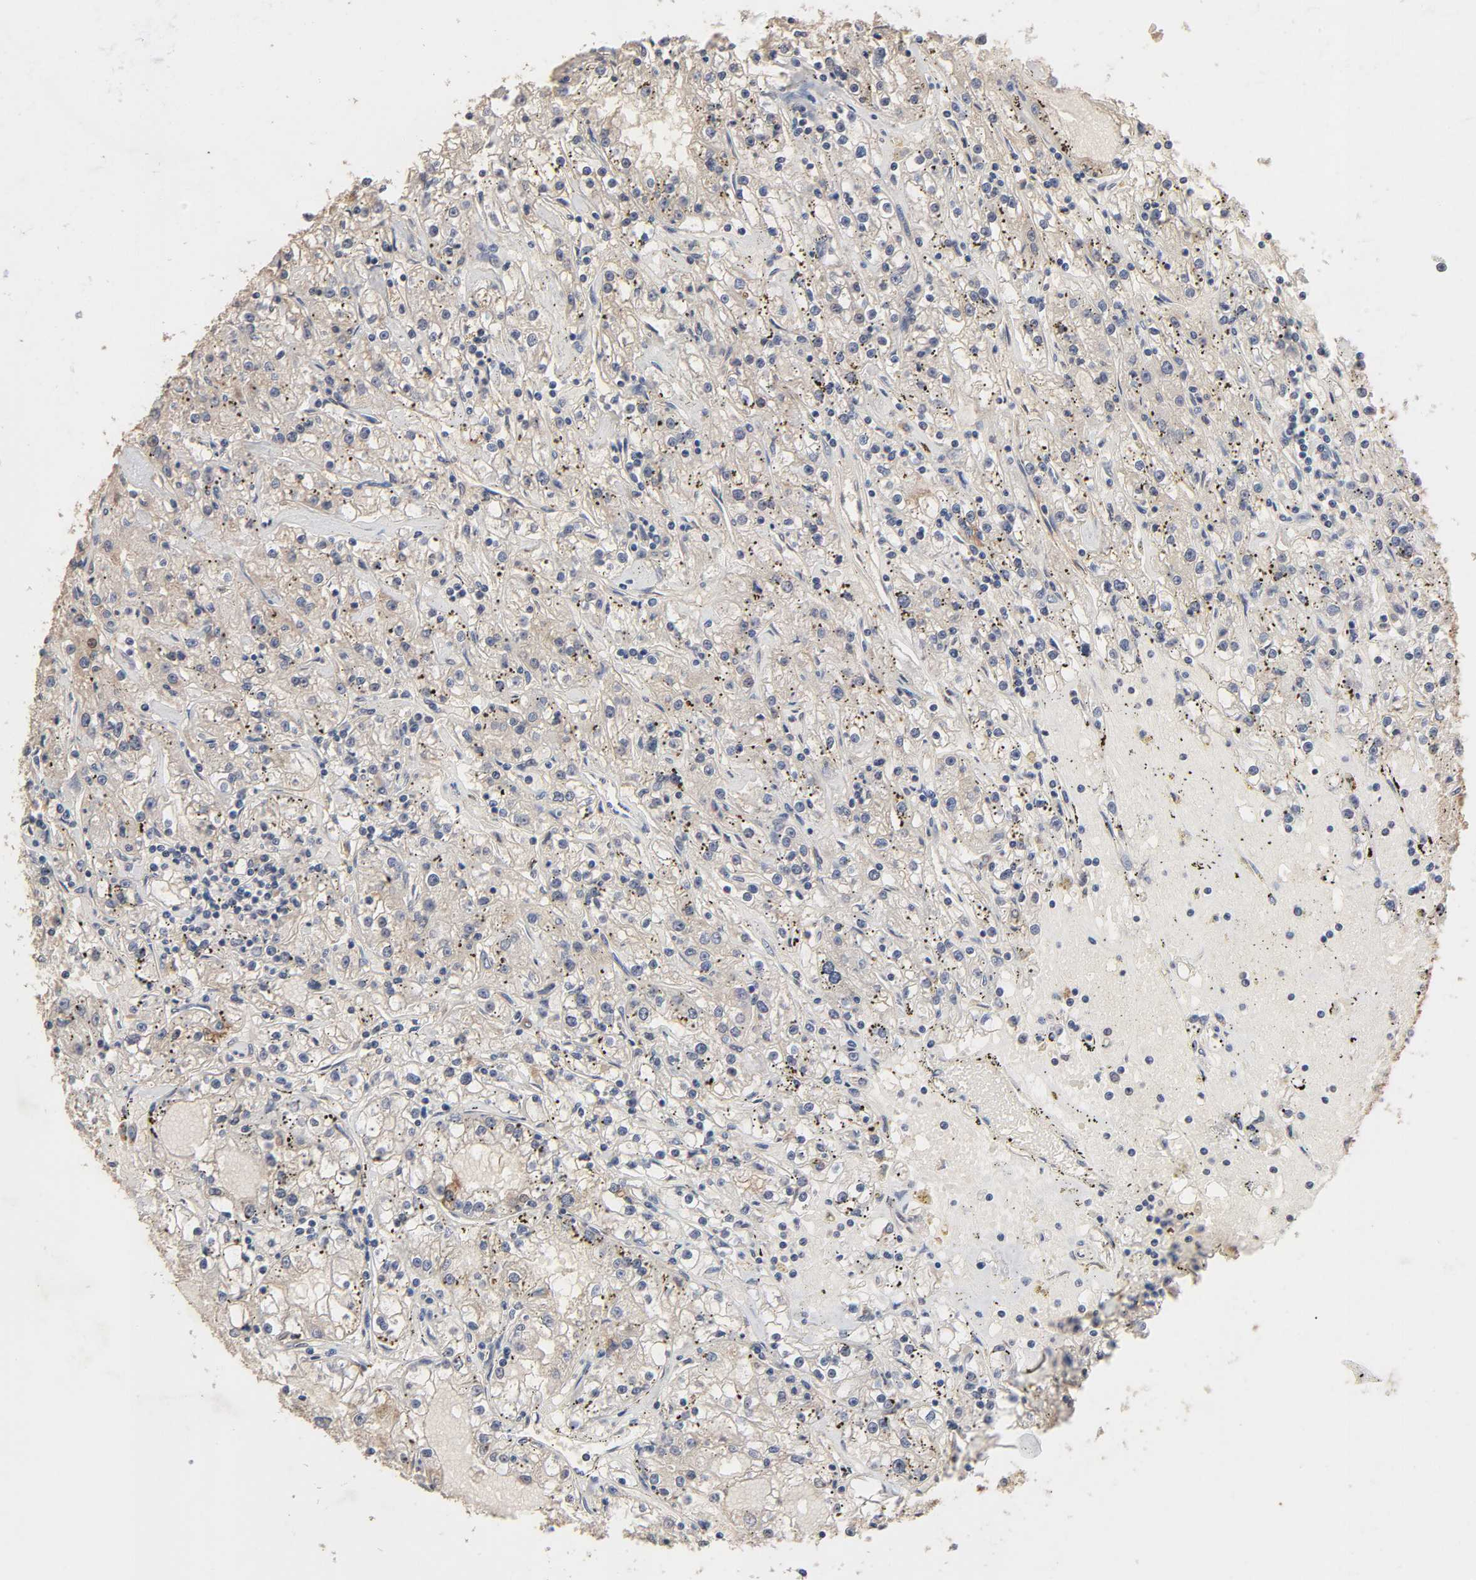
{"staining": {"intensity": "weak", "quantity": "25%-75%", "location": "cytoplasmic/membranous"}, "tissue": "renal cancer", "cell_type": "Tumor cells", "image_type": "cancer", "snomed": [{"axis": "morphology", "description": "Adenocarcinoma, NOS"}, {"axis": "topography", "description": "Kidney"}], "caption": "Immunohistochemistry photomicrograph of human adenocarcinoma (renal) stained for a protein (brown), which exhibits low levels of weak cytoplasmic/membranous positivity in about 25%-75% of tumor cells.", "gene": "CYCS", "patient": {"sex": "male", "age": 56}}